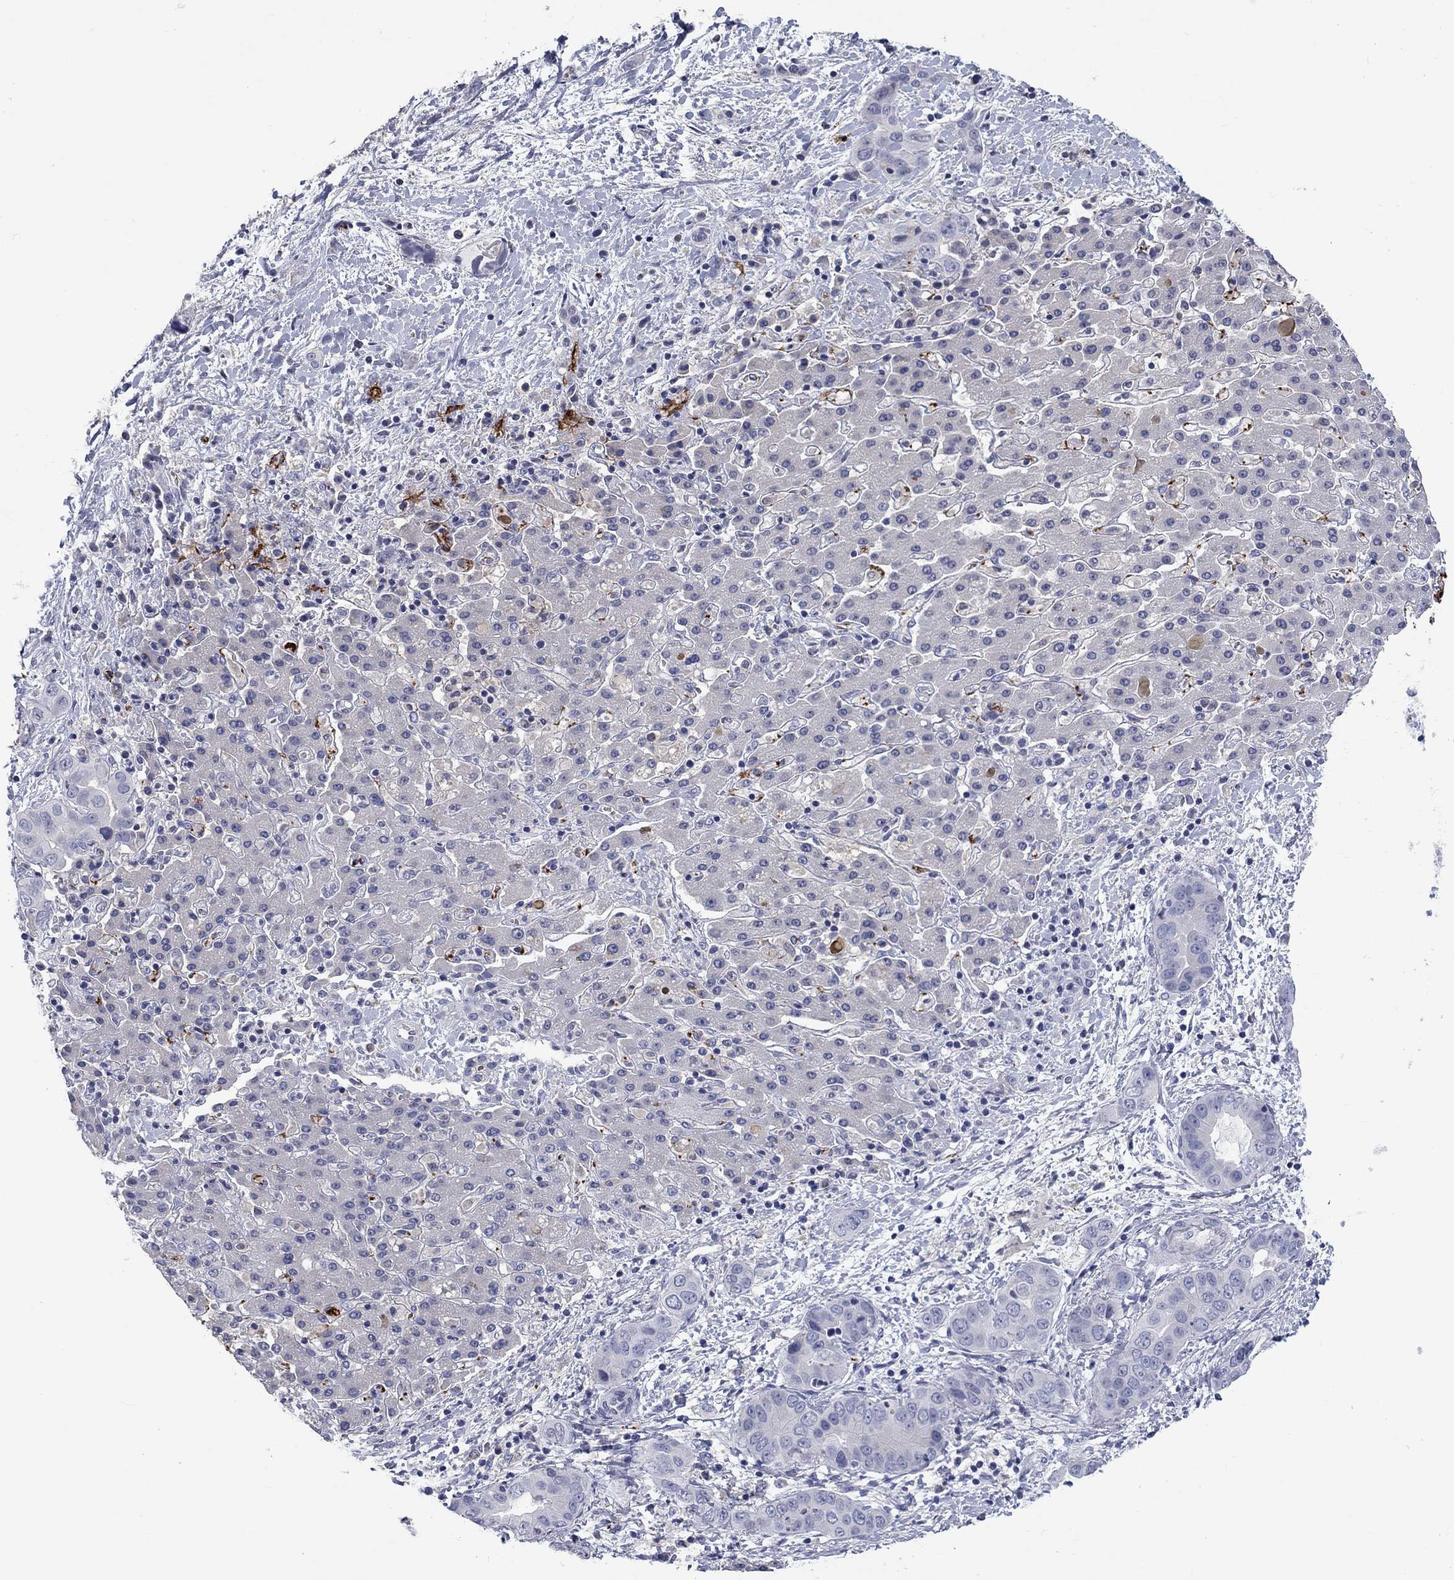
{"staining": {"intensity": "negative", "quantity": "none", "location": "none"}, "tissue": "liver cancer", "cell_type": "Tumor cells", "image_type": "cancer", "snomed": [{"axis": "morphology", "description": "Cholangiocarcinoma"}, {"axis": "topography", "description": "Liver"}], "caption": "Protein analysis of liver cancer shows no significant expression in tumor cells.", "gene": "PLEK", "patient": {"sex": "female", "age": 52}}